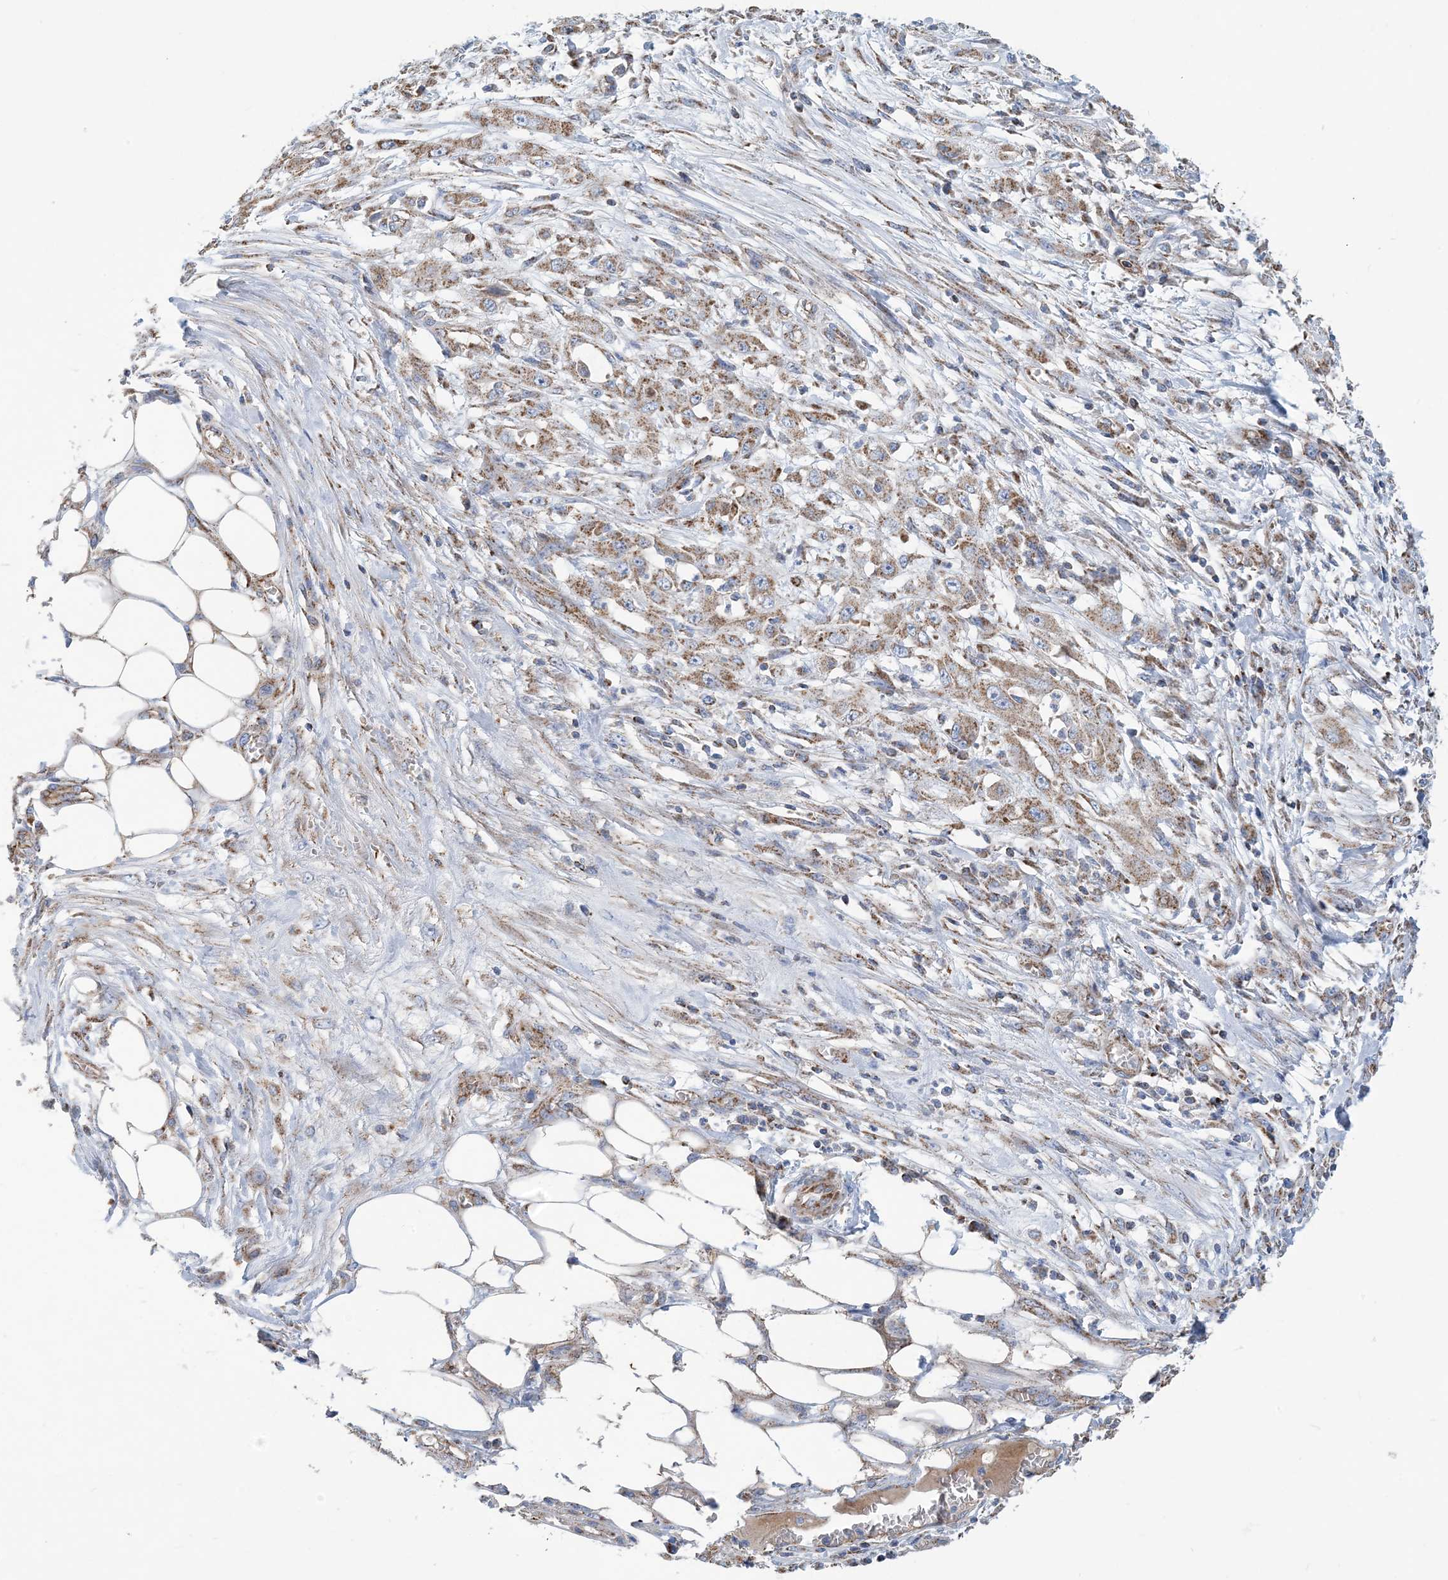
{"staining": {"intensity": "weak", "quantity": ">75%", "location": "cytoplasmic/membranous"}, "tissue": "skin cancer", "cell_type": "Tumor cells", "image_type": "cancer", "snomed": [{"axis": "morphology", "description": "Squamous cell carcinoma, NOS"}, {"axis": "morphology", "description": "Squamous cell carcinoma, metastatic, NOS"}, {"axis": "topography", "description": "Skin"}, {"axis": "topography", "description": "Lymph node"}], "caption": "This histopathology image displays metastatic squamous cell carcinoma (skin) stained with immunohistochemistry (IHC) to label a protein in brown. The cytoplasmic/membranous of tumor cells show weak positivity for the protein. Nuclei are counter-stained blue.", "gene": "PHOSPHO2", "patient": {"sex": "male", "age": 75}}